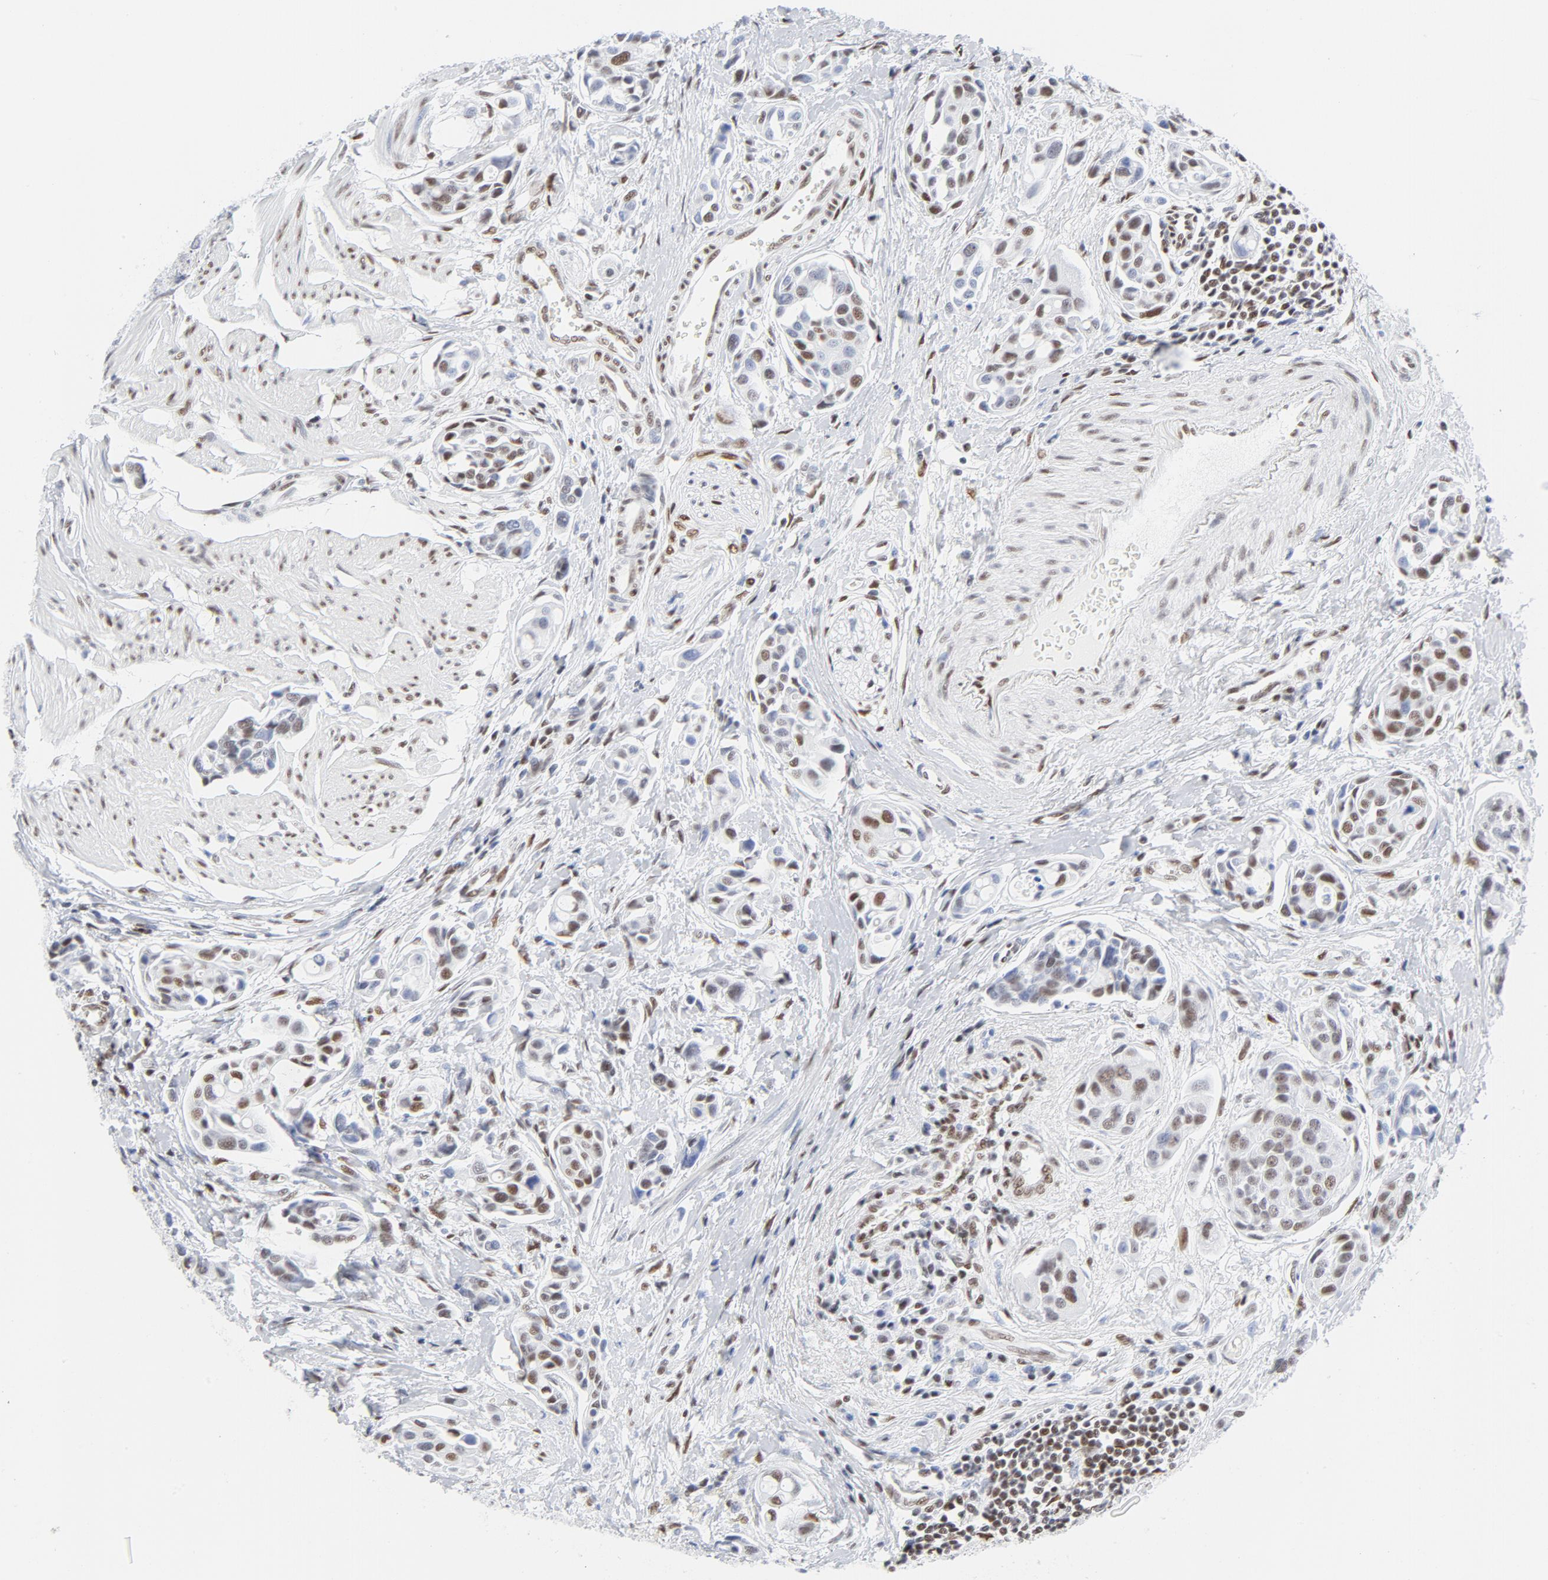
{"staining": {"intensity": "moderate", "quantity": "25%-75%", "location": "nuclear"}, "tissue": "urothelial cancer", "cell_type": "Tumor cells", "image_type": "cancer", "snomed": [{"axis": "morphology", "description": "Urothelial carcinoma, High grade"}, {"axis": "topography", "description": "Urinary bladder"}], "caption": "Urothelial cancer stained with a brown dye demonstrates moderate nuclear positive expression in about 25%-75% of tumor cells.", "gene": "ATF2", "patient": {"sex": "male", "age": 78}}